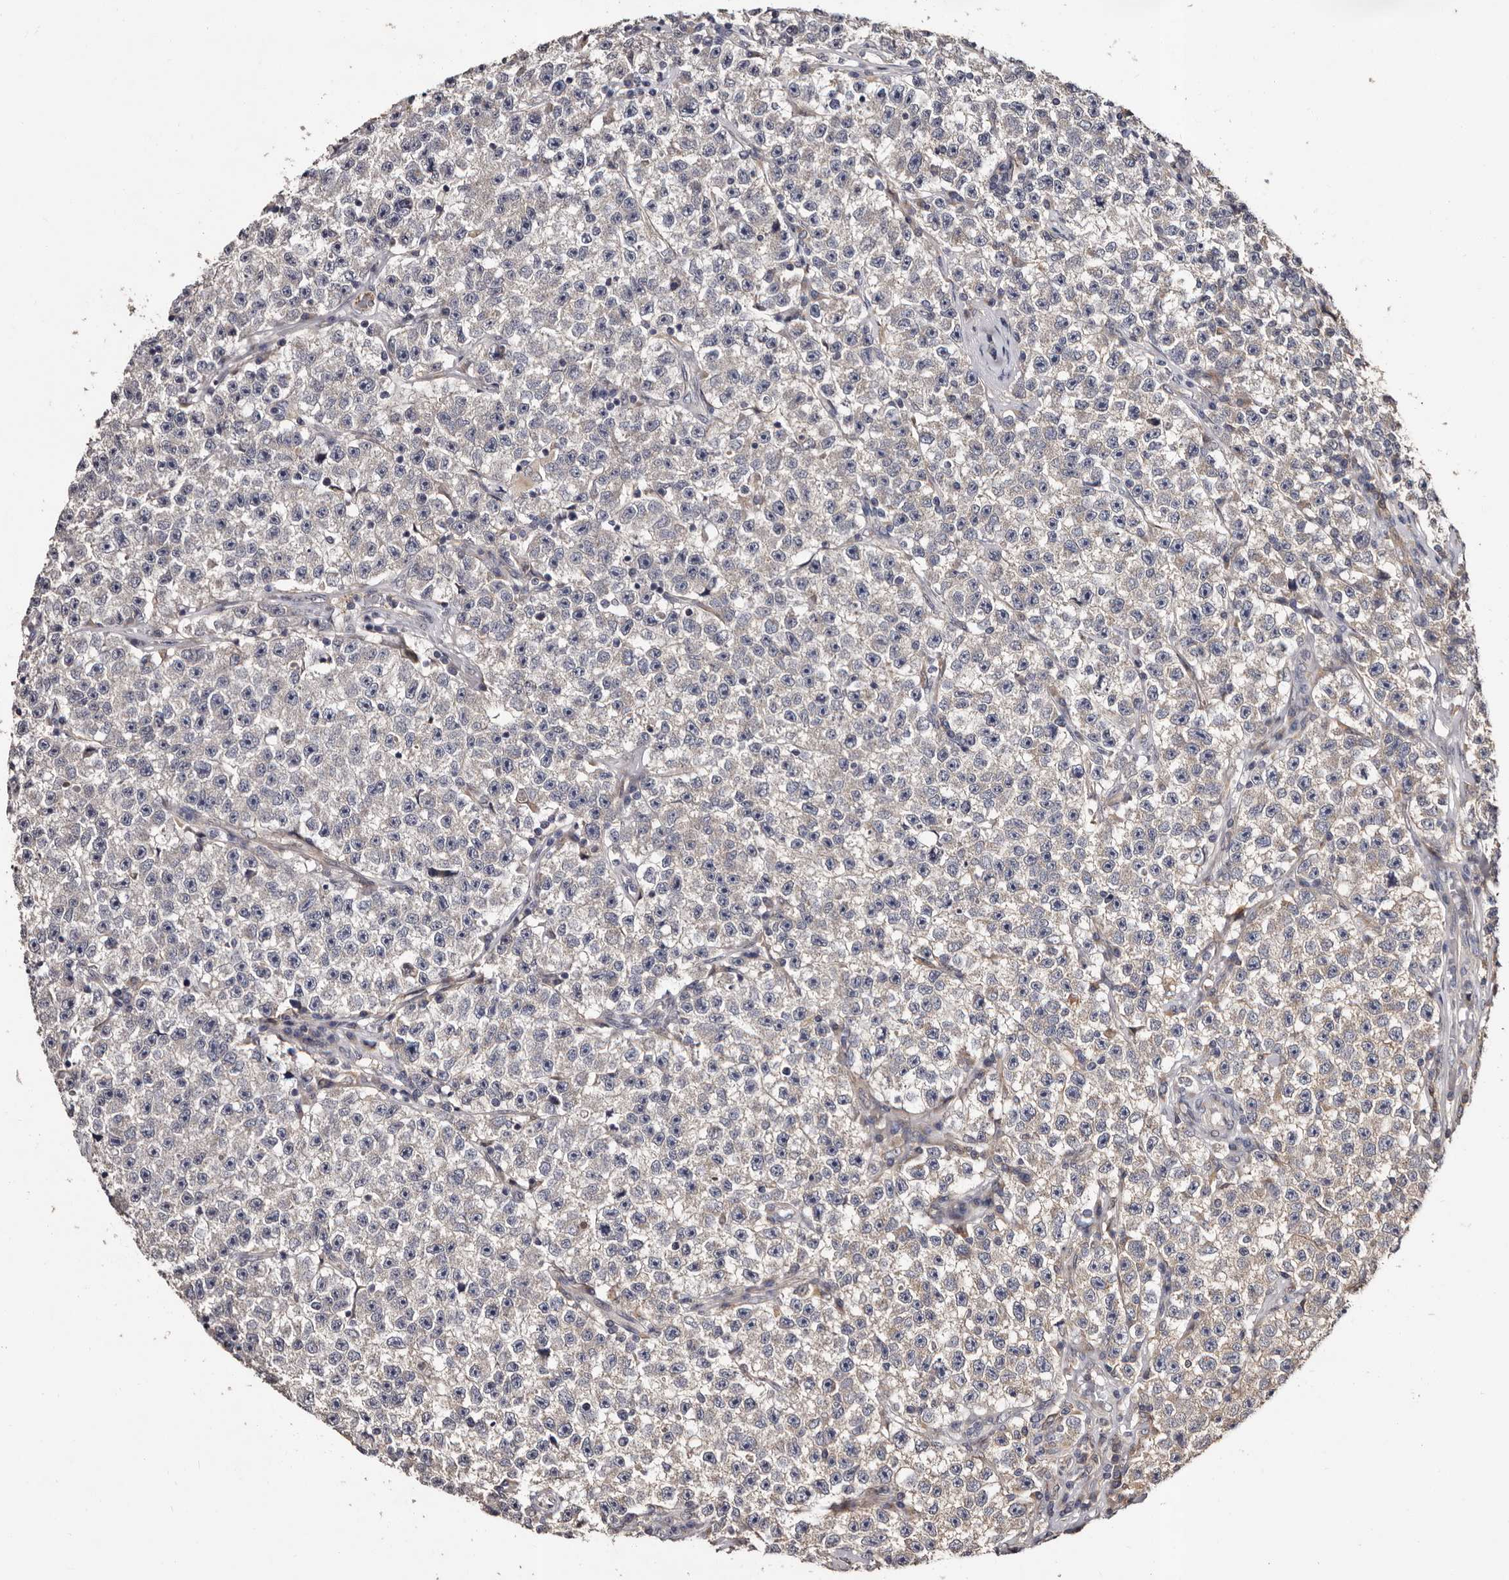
{"staining": {"intensity": "weak", "quantity": "<25%", "location": "cytoplasmic/membranous"}, "tissue": "testis cancer", "cell_type": "Tumor cells", "image_type": "cancer", "snomed": [{"axis": "morphology", "description": "Seminoma, NOS"}, {"axis": "topography", "description": "Testis"}], "caption": "Immunohistochemistry of human testis cancer (seminoma) reveals no positivity in tumor cells.", "gene": "FAM91A1", "patient": {"sex": "male", "age": 22}}